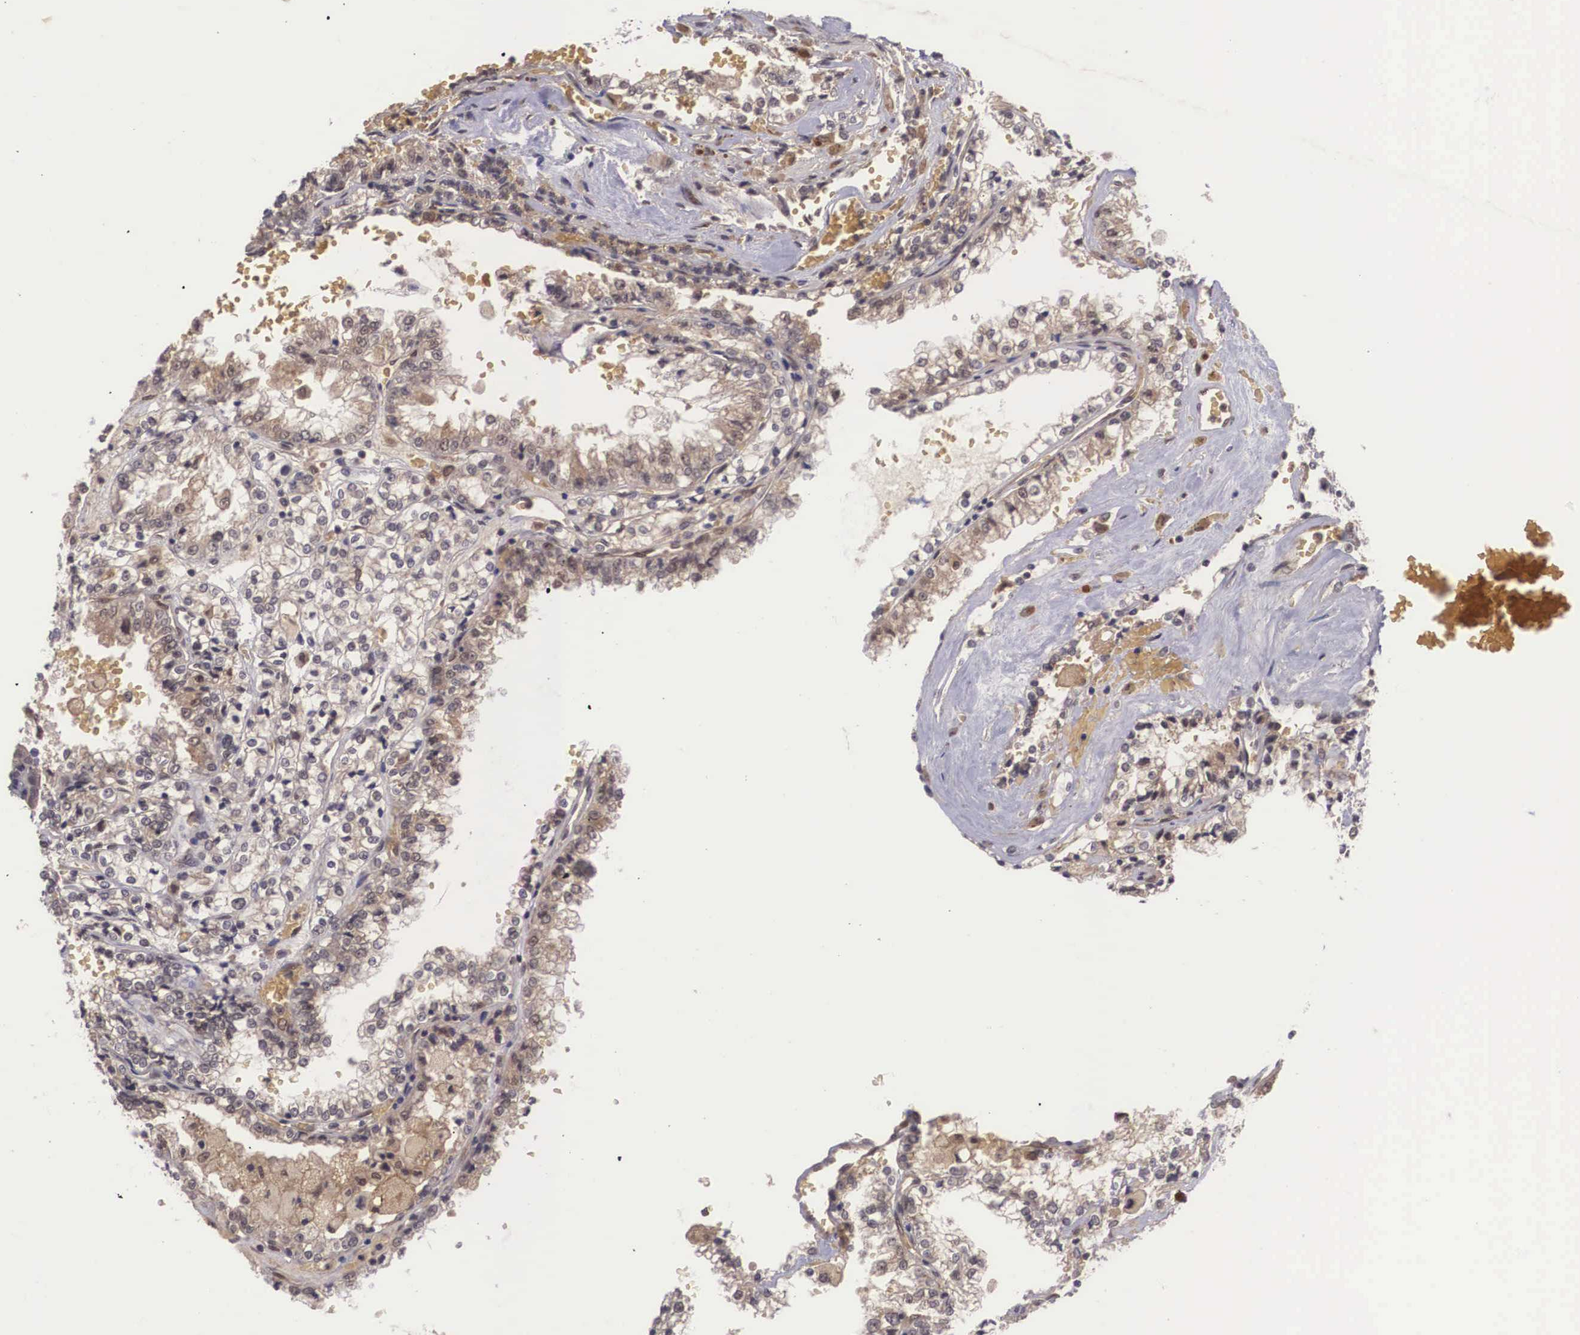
{"staining": {"intensity": "weak", "quantity": ">75%", "location": "cytoplasmic/membranous"}, "tissue": "renal cancer", "cell_type": "Tumor cells", "image_type": "cancer", "snomed": [{"axis": "morphology", "description": "Adenocarcinoma, NOS"}, {"axis": "topography", "description": "Kidney"}], "caption": "Protein staining of adenocarcinoma (renal) tissue shows weak cytoplasmic/membranous staining in approximately >75% of tumor cells.", "gene": "VASH1", "patient": {"sex": "female", "age": 56}}